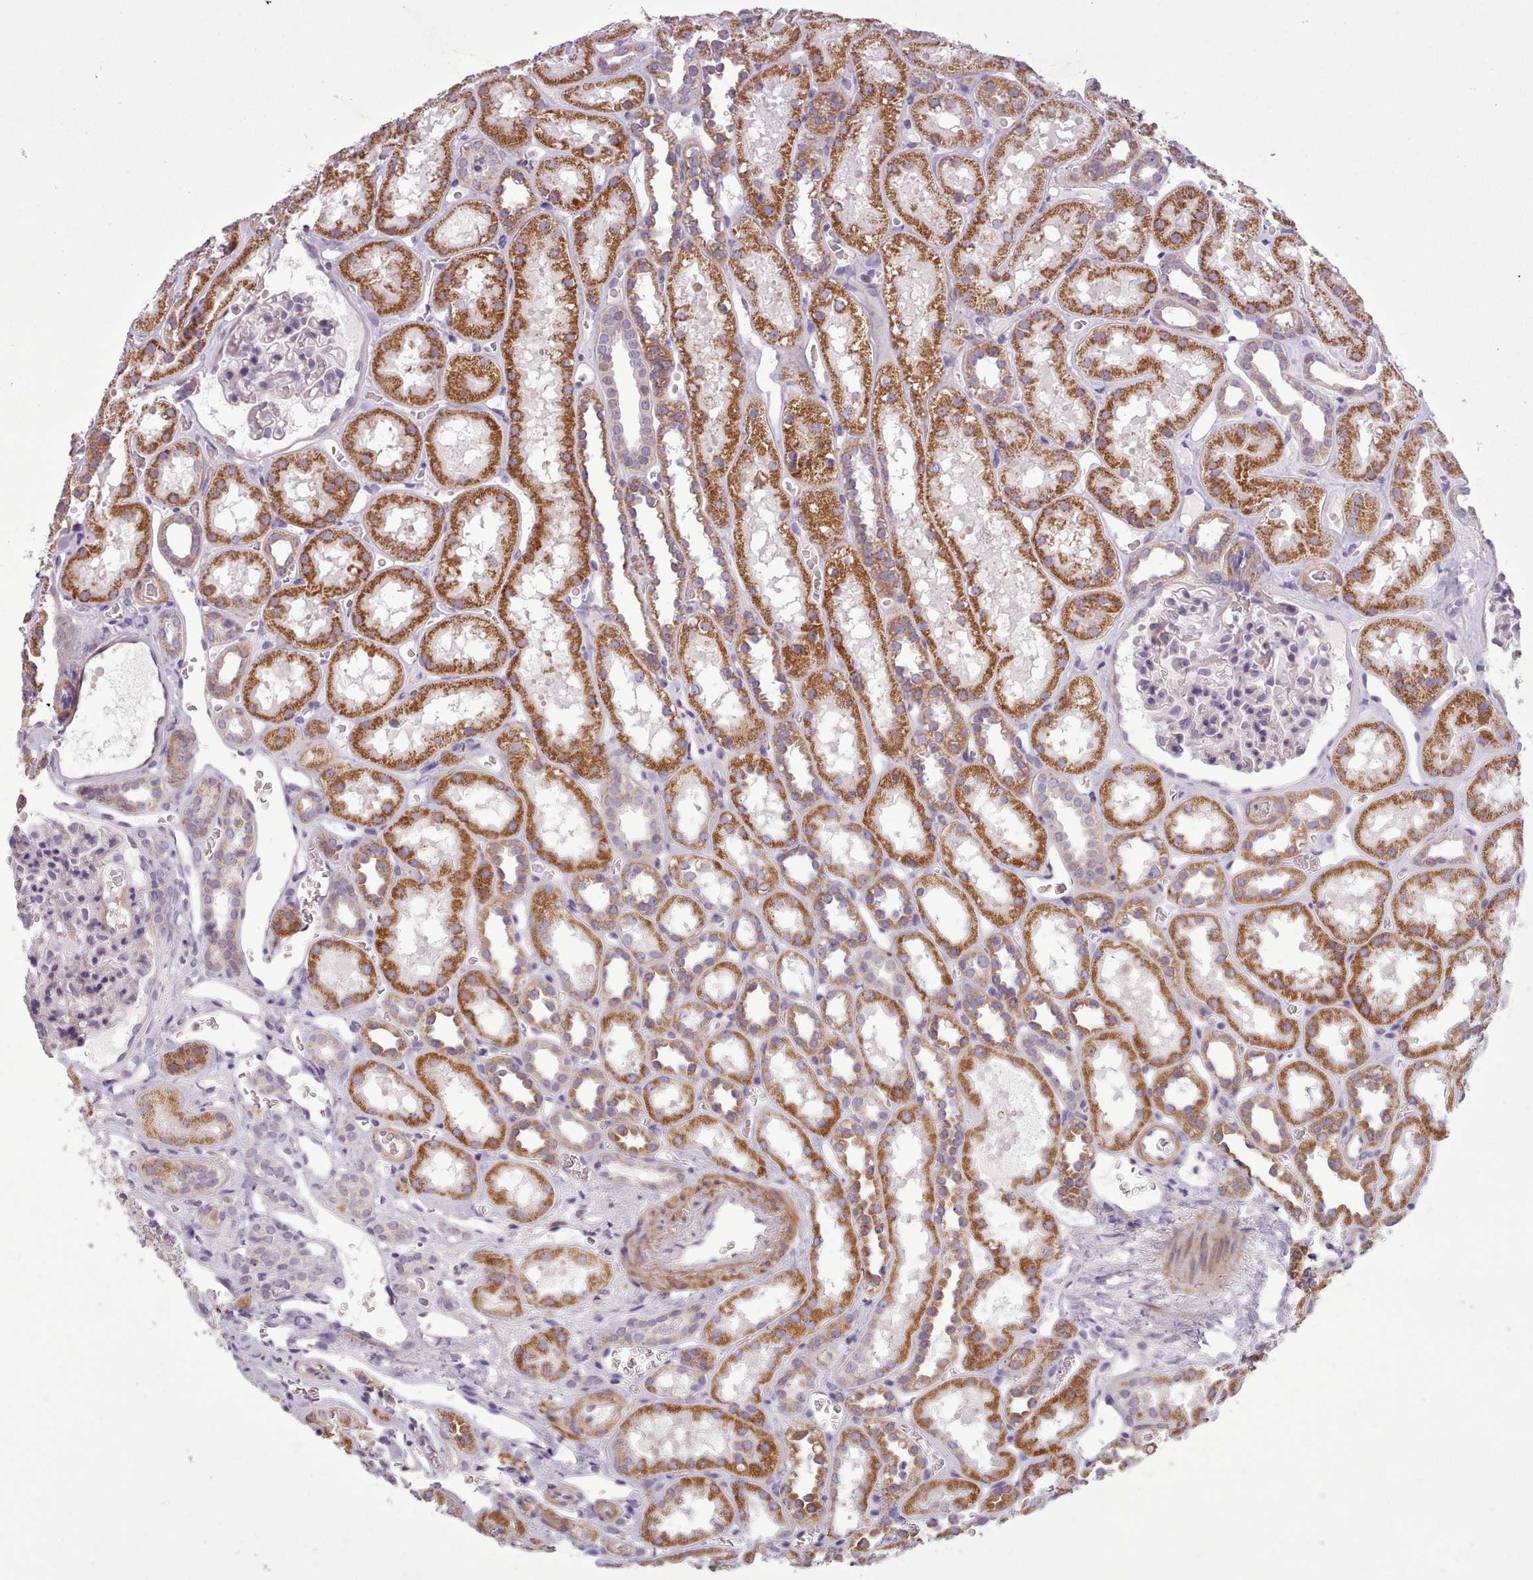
{"staining": {"intensity": "negative", "quantity": "none", "location": "none"}, "tissue": "kidney", "cell_type": "Cells in glomeruli", "image_type": "normal", "snomed": [{"axis": "morphology", "description": "Normal tissue, NOS"}, {"axis": "topography", "description": "Kidney"}], "caption": "This is an immunohistochemistry image of unremarkable kidney. There is no expression in cells in glomeruli.", "gene": "AVL9", "patient": {"sex": "female", "age": 41}}